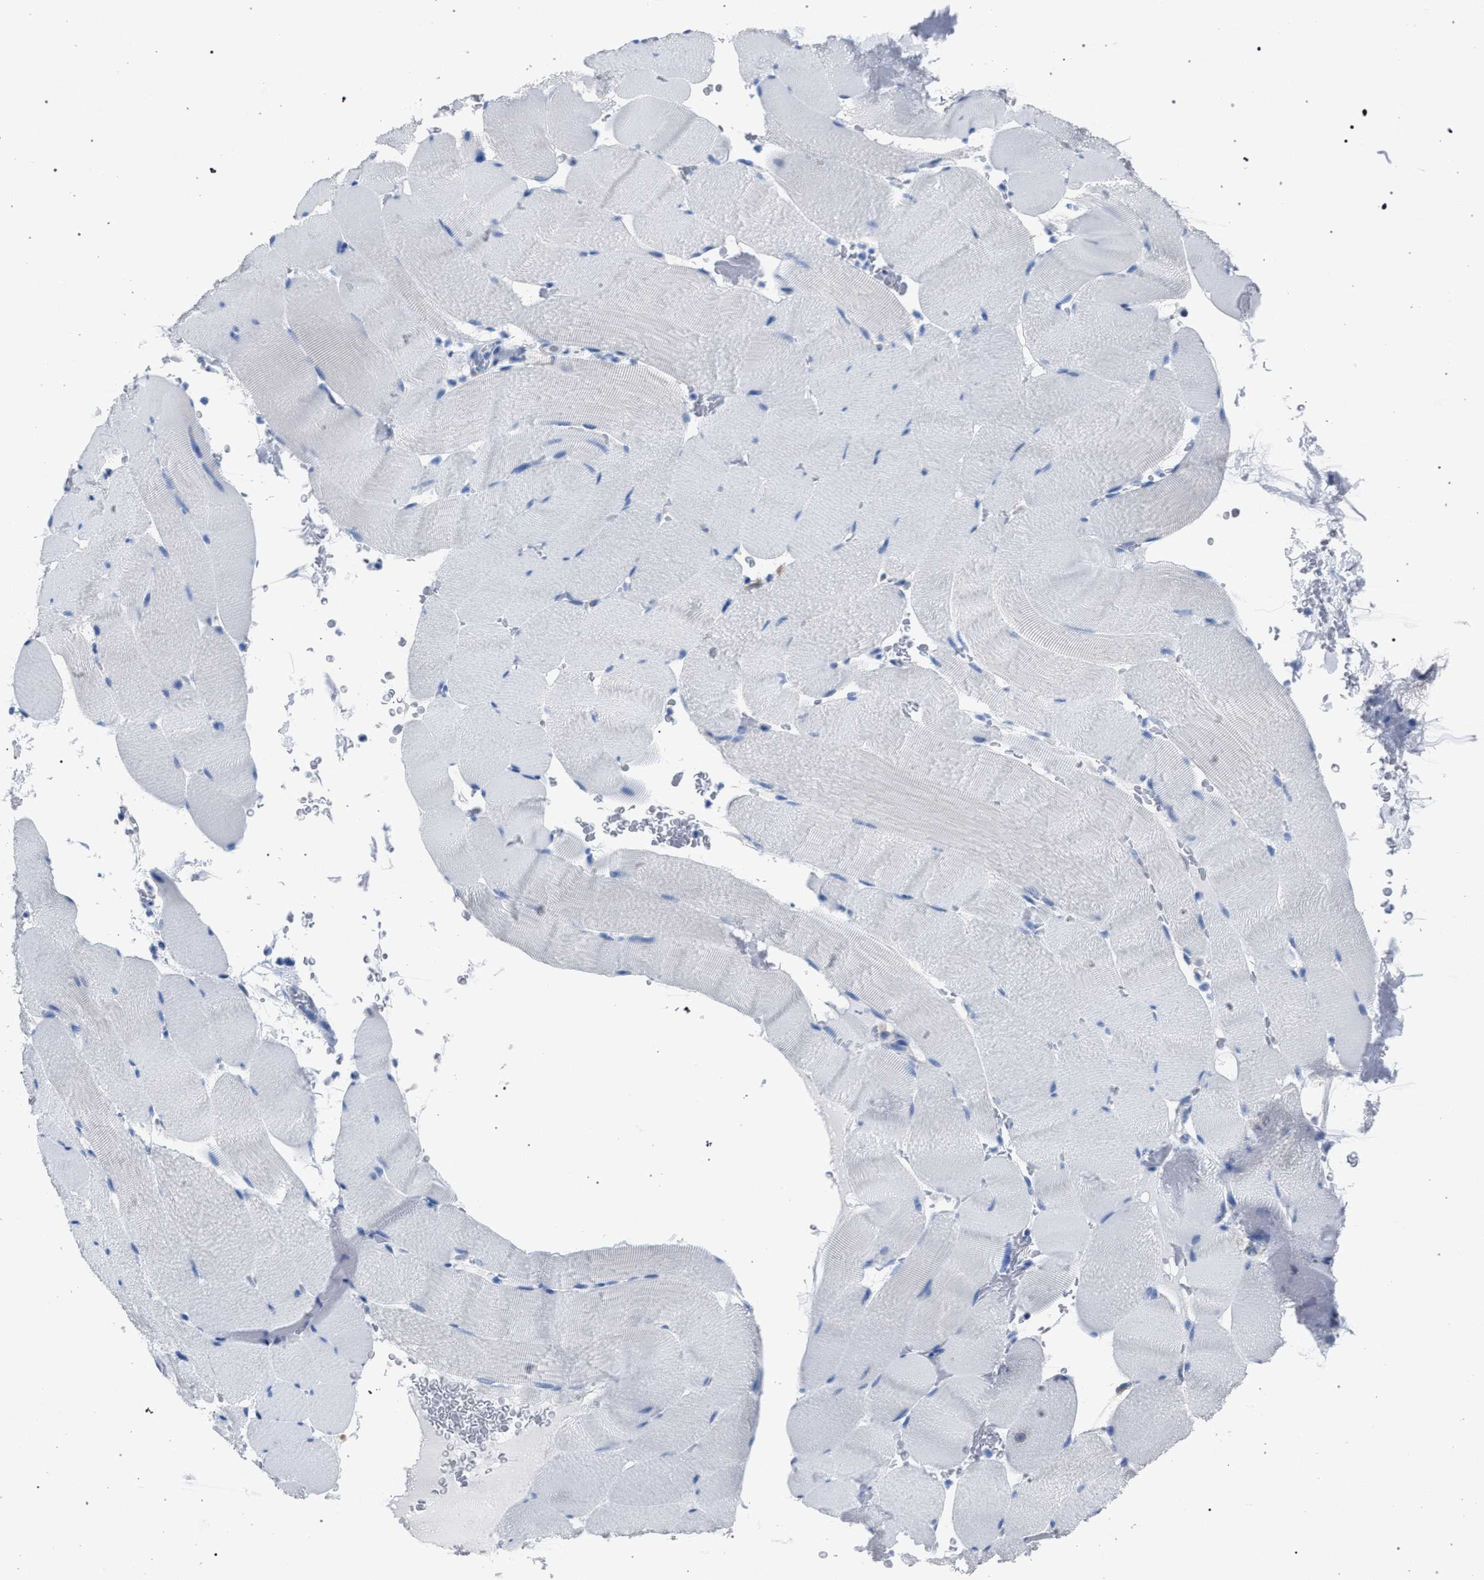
{"staining": {"intensity": "negative", "quantity": "none", "location": "none"}, "tissue": "skeletal muscle", "cell_type": "Myocytes", "image_type": "normal", "snomed": [{"axis": "morphology", "description": "Normal tissue, NOS"}, {"axis": "topography", "description": "Skeletal muscle"}], "caption": "The IHC histopathology image has no significant staining in myocytes of skeletal muscle.", "gene": "CRYZ", "patient": {"sex": "male", "age": 62}}